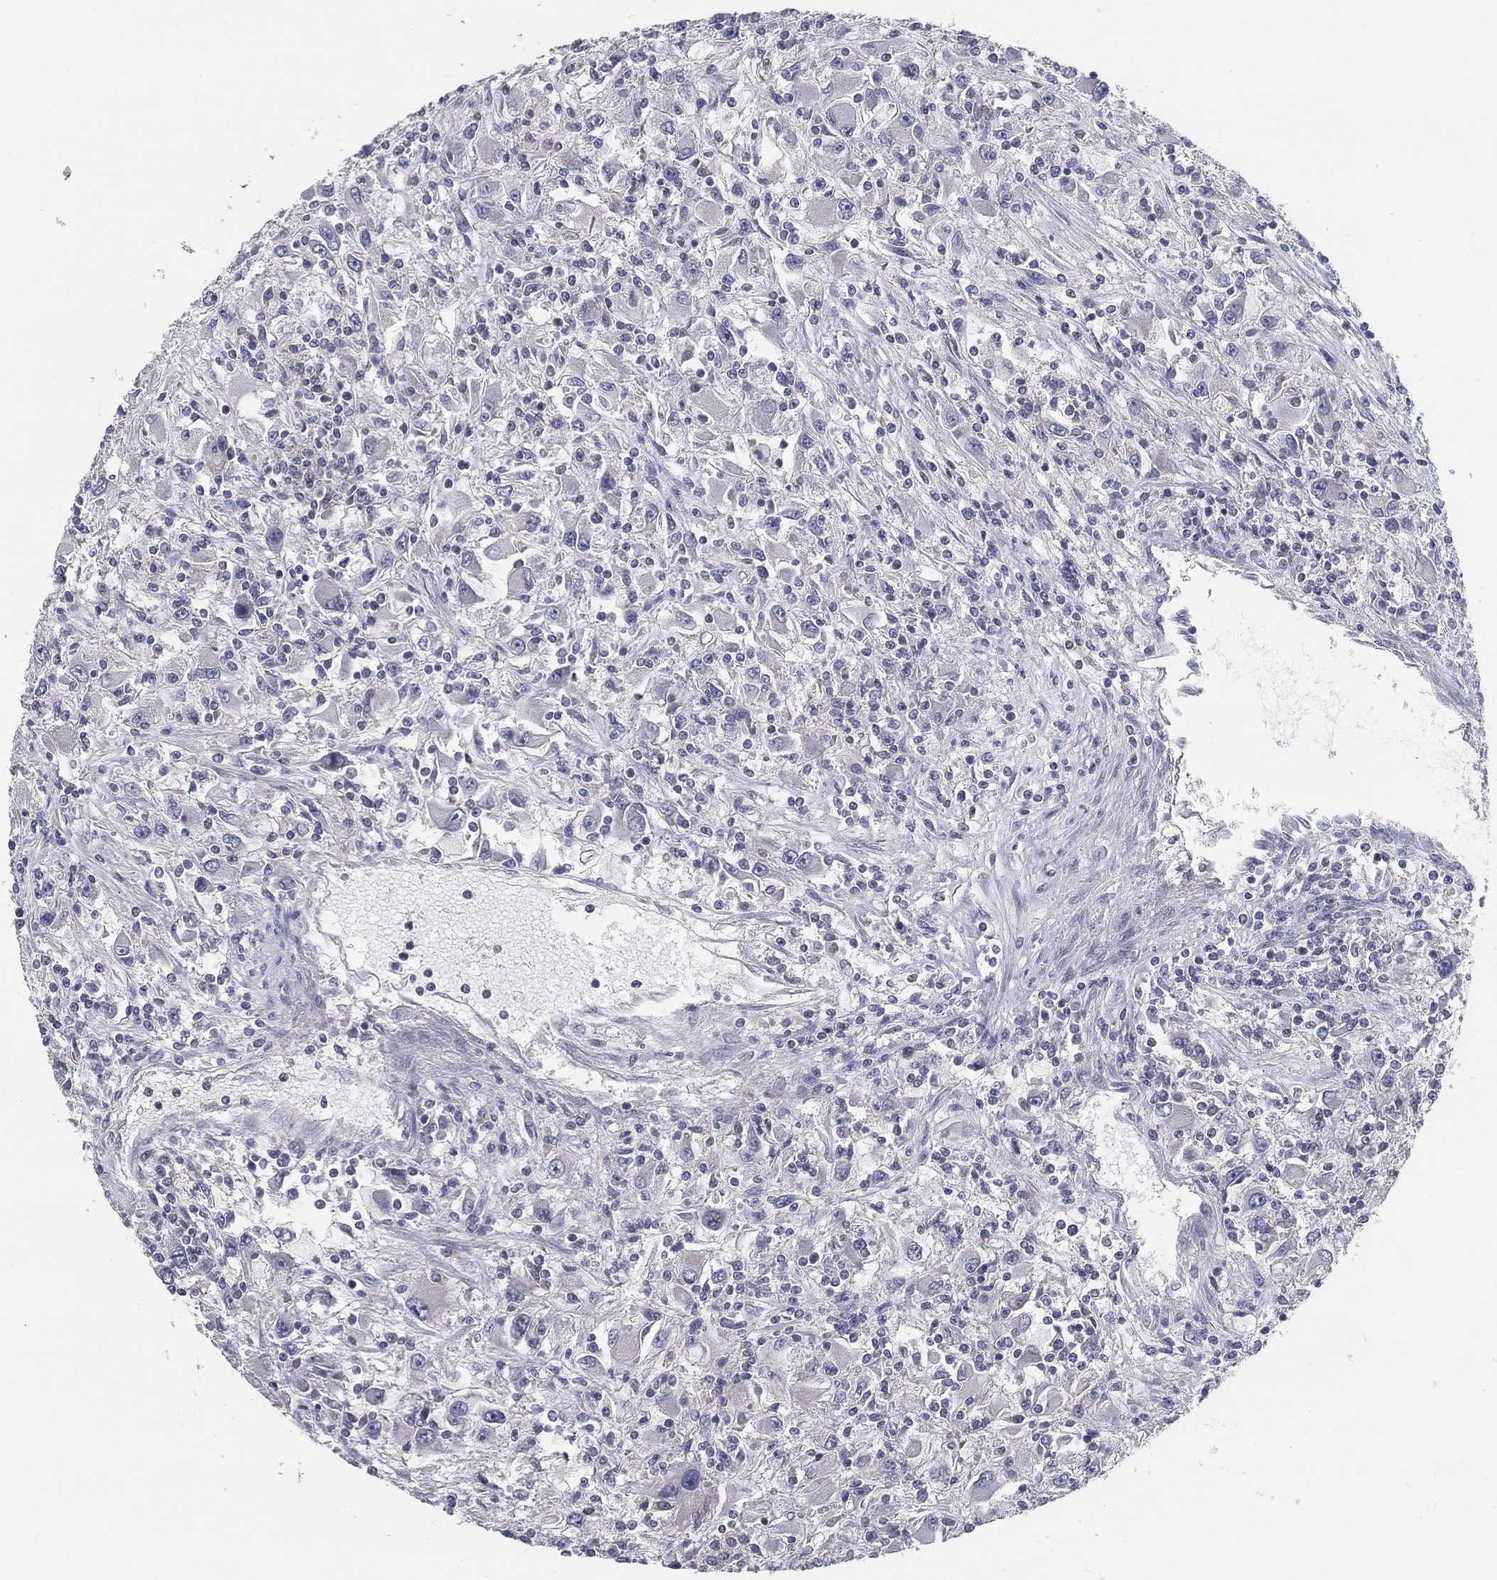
{"staining": {"intensity": "negative", "quantity": "none", "location": "none"}, "tissue": "renal cancer", "cell_type": "Tumor cells", "image_type": "cancer", "snomed": [{"axis": "morphology", "description": "Adenocarcinoma, NOS"}, {"axis": "topography", "description": "Kidney"}], "caption": "Protein analysis of adenocarcinoma (renal) demonstrates no significant expression in tumor cells.", "gene": "PCSK1", "patient": {"sex": "female", "age": 67}}